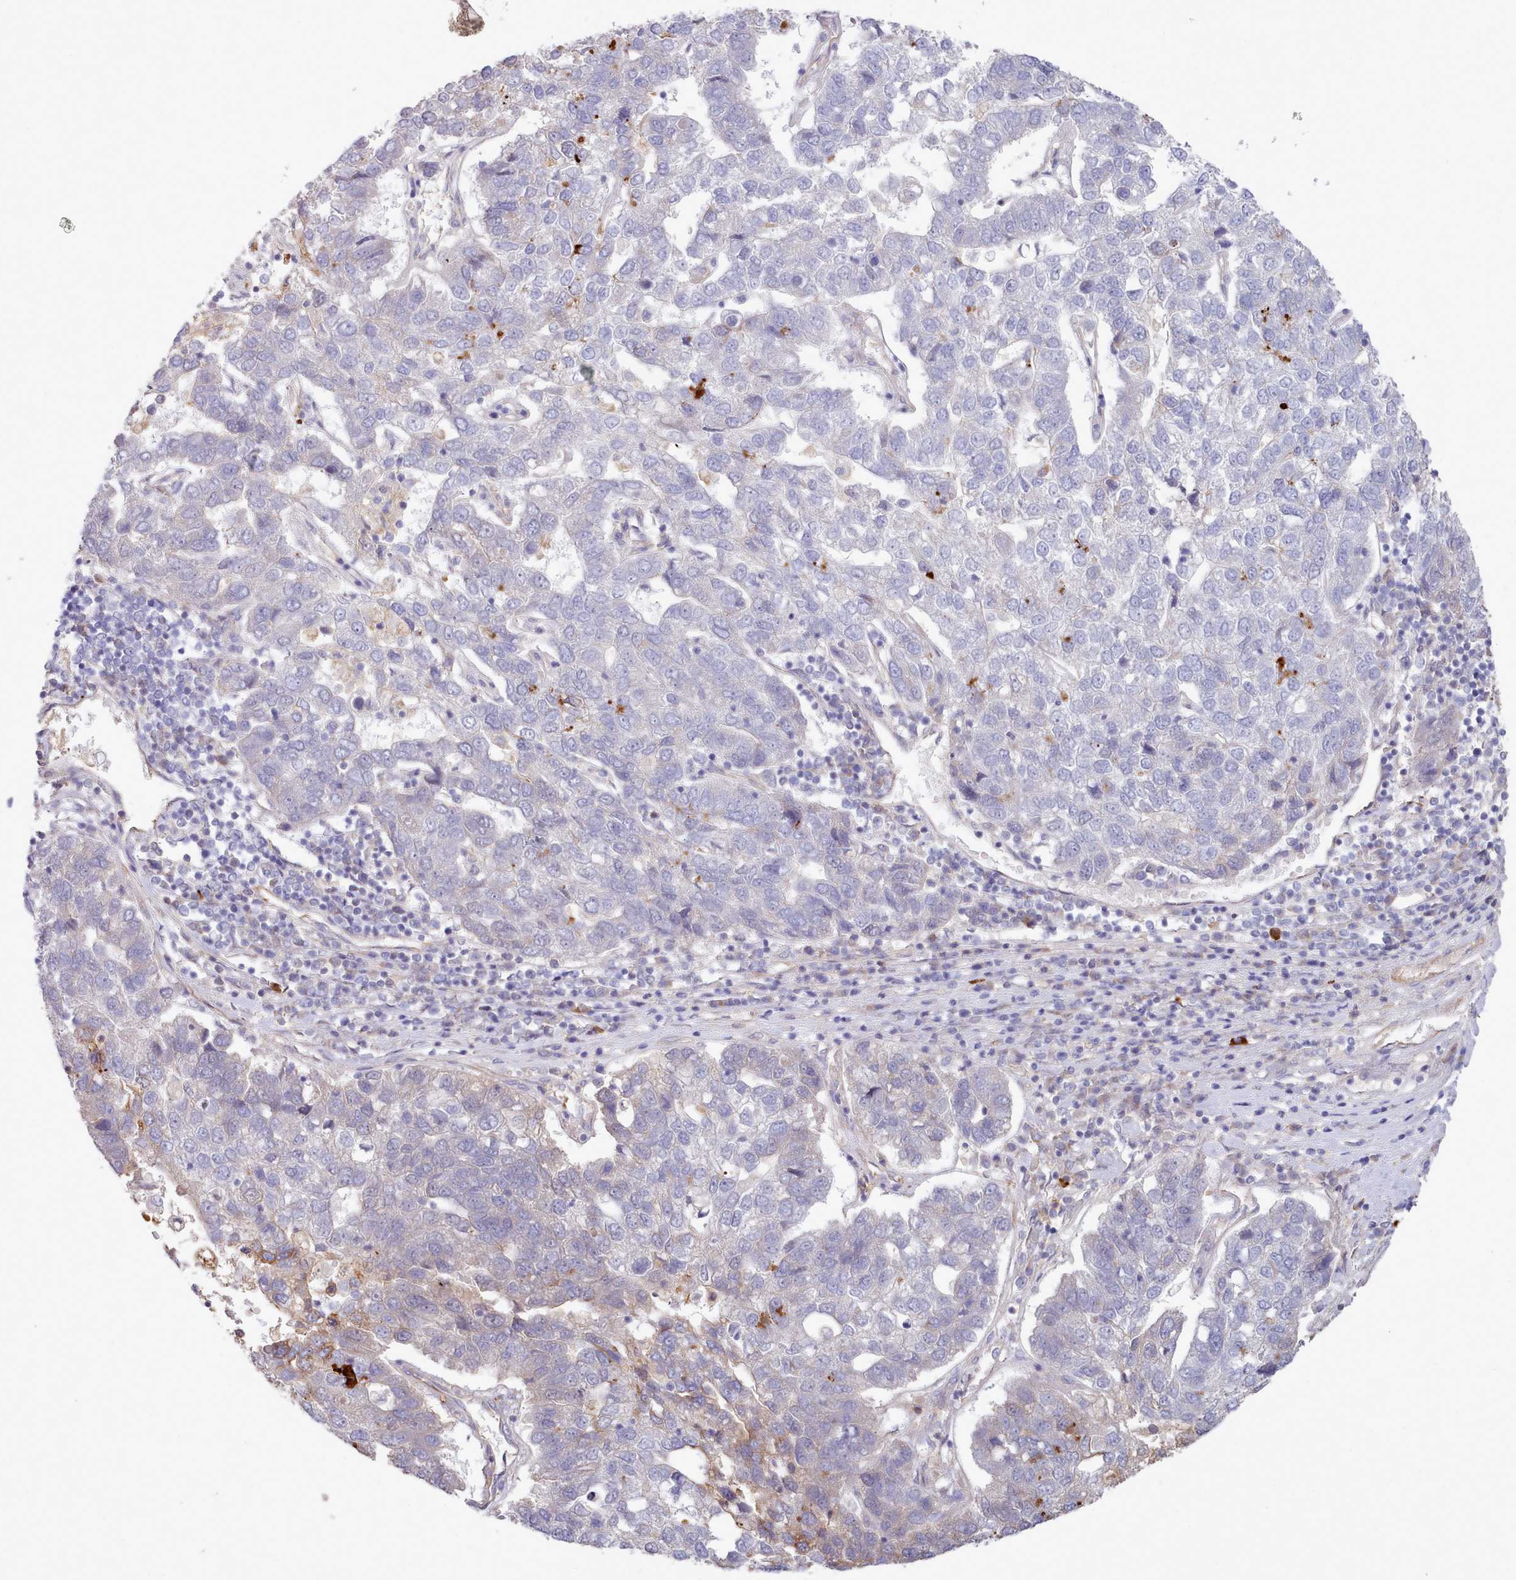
{"staining": {"intensity": "weak", "quantity": "<25%", "location": "cytoplasmic/membranous"}, "tissue": "pancreatic cancer", "cell_type": "Tumor cells", "image_type": "cancer", "snomed": [{"axis": "morphology", "description": "Adenocarcinoma, NOS"}, {"axis": "topography", "description": "Pancreas"}], "caption": "Immunohistochemistry image of neoplastic tissue: pancreatic cancer (adenocarcinoma) stained with DAB shows no significant protein positivity in tumor cells.", "gene": "ZC3H13", "patient": {"sex": "female", "age": 61}}